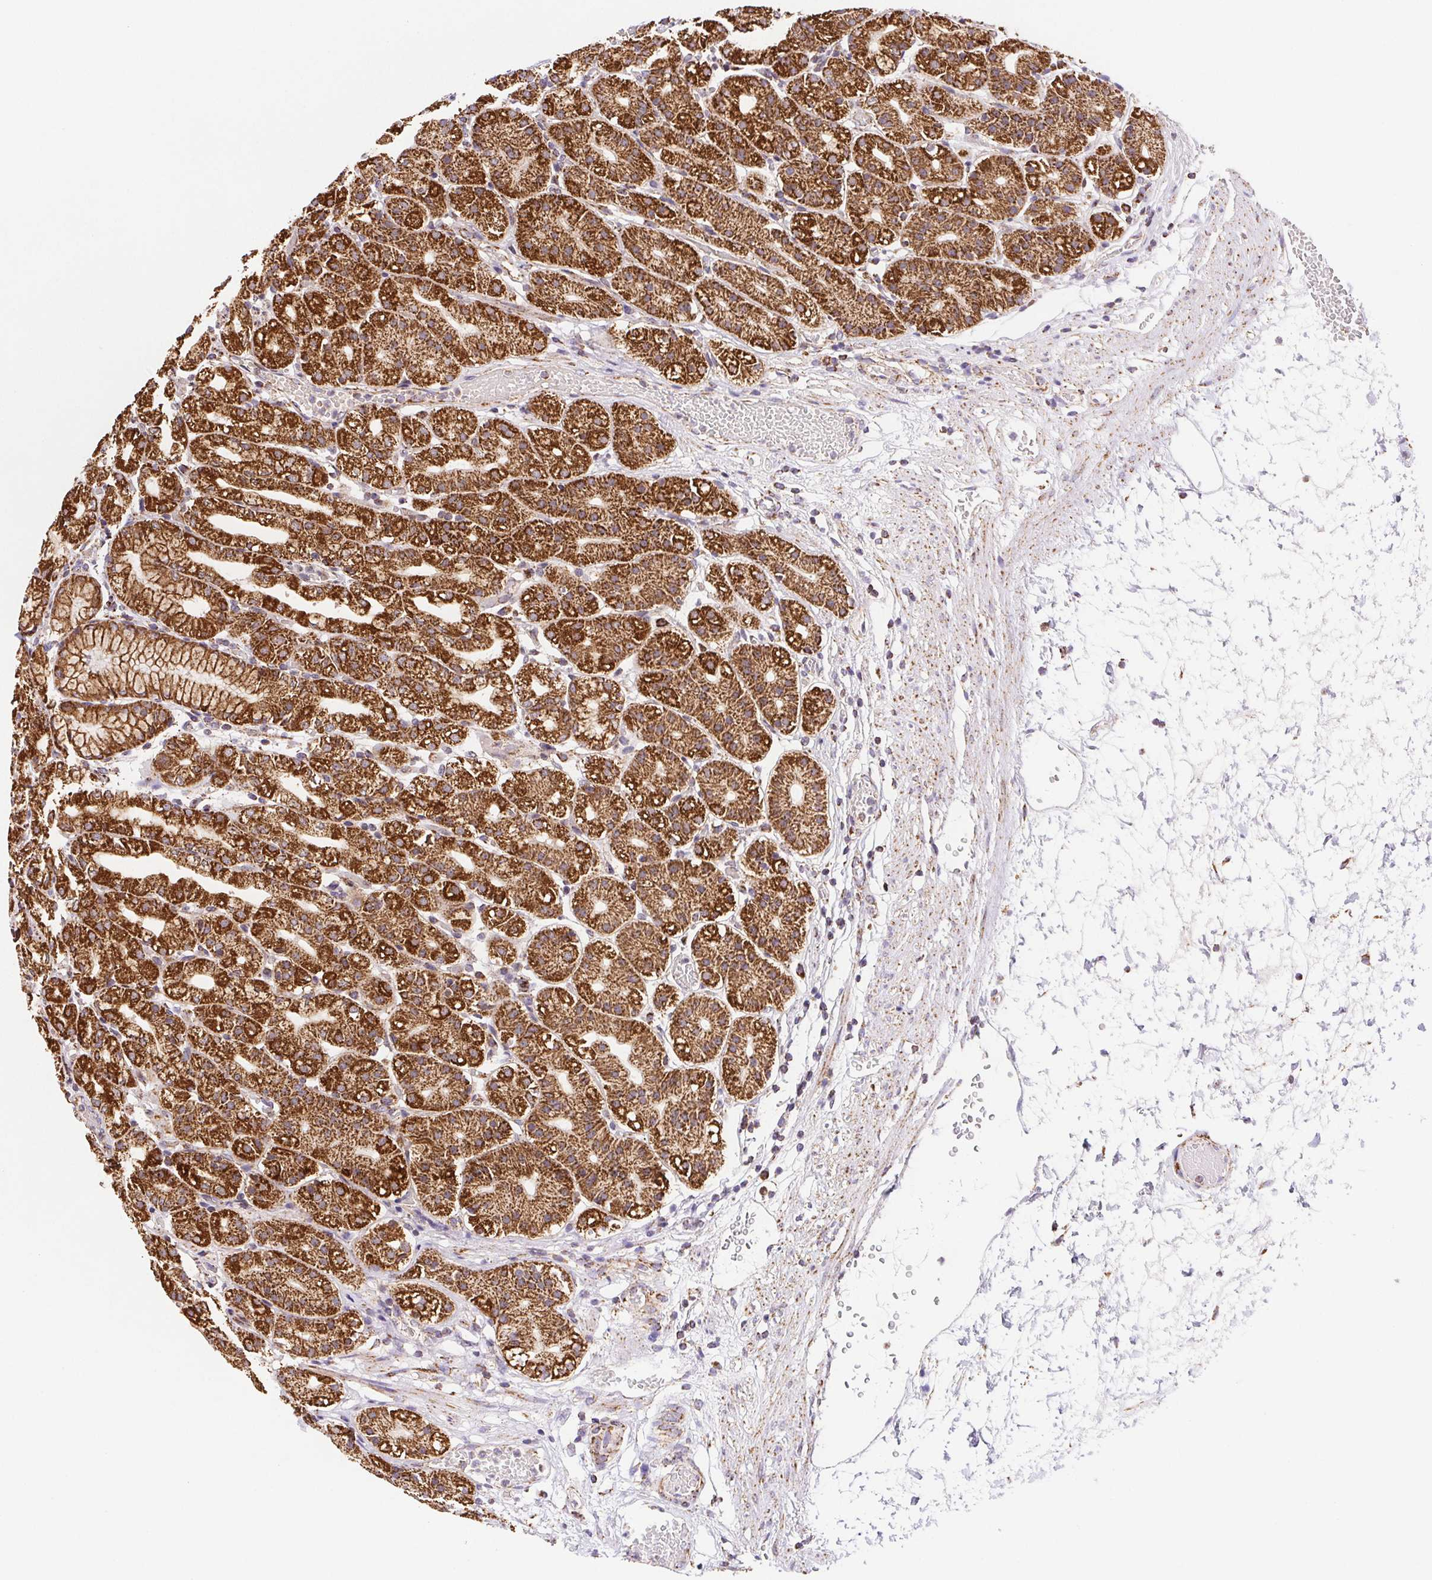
{"staining": {"intensity": "strong", "quantity": ">75%", "location": "cytoplasmic/membranous"}, "tissue": "stomach", "cell_type": "Glandular cells", "image_type": "normal", "snomed": [{"axis": "morphology", "description": "Normal tissue, NOS"}, {"axis": "topography", "description": "Stomach"}], "caption": "Protein analysis of unremarkable stomach shows strong cytoplasmic/membranous positivity in about >75% of glandular cells. (DAB = brown stain, brightfield microscopy at high magnification).", "gene": "NIPSNAP2", "patient": {"sex": "female", "age": 57}}